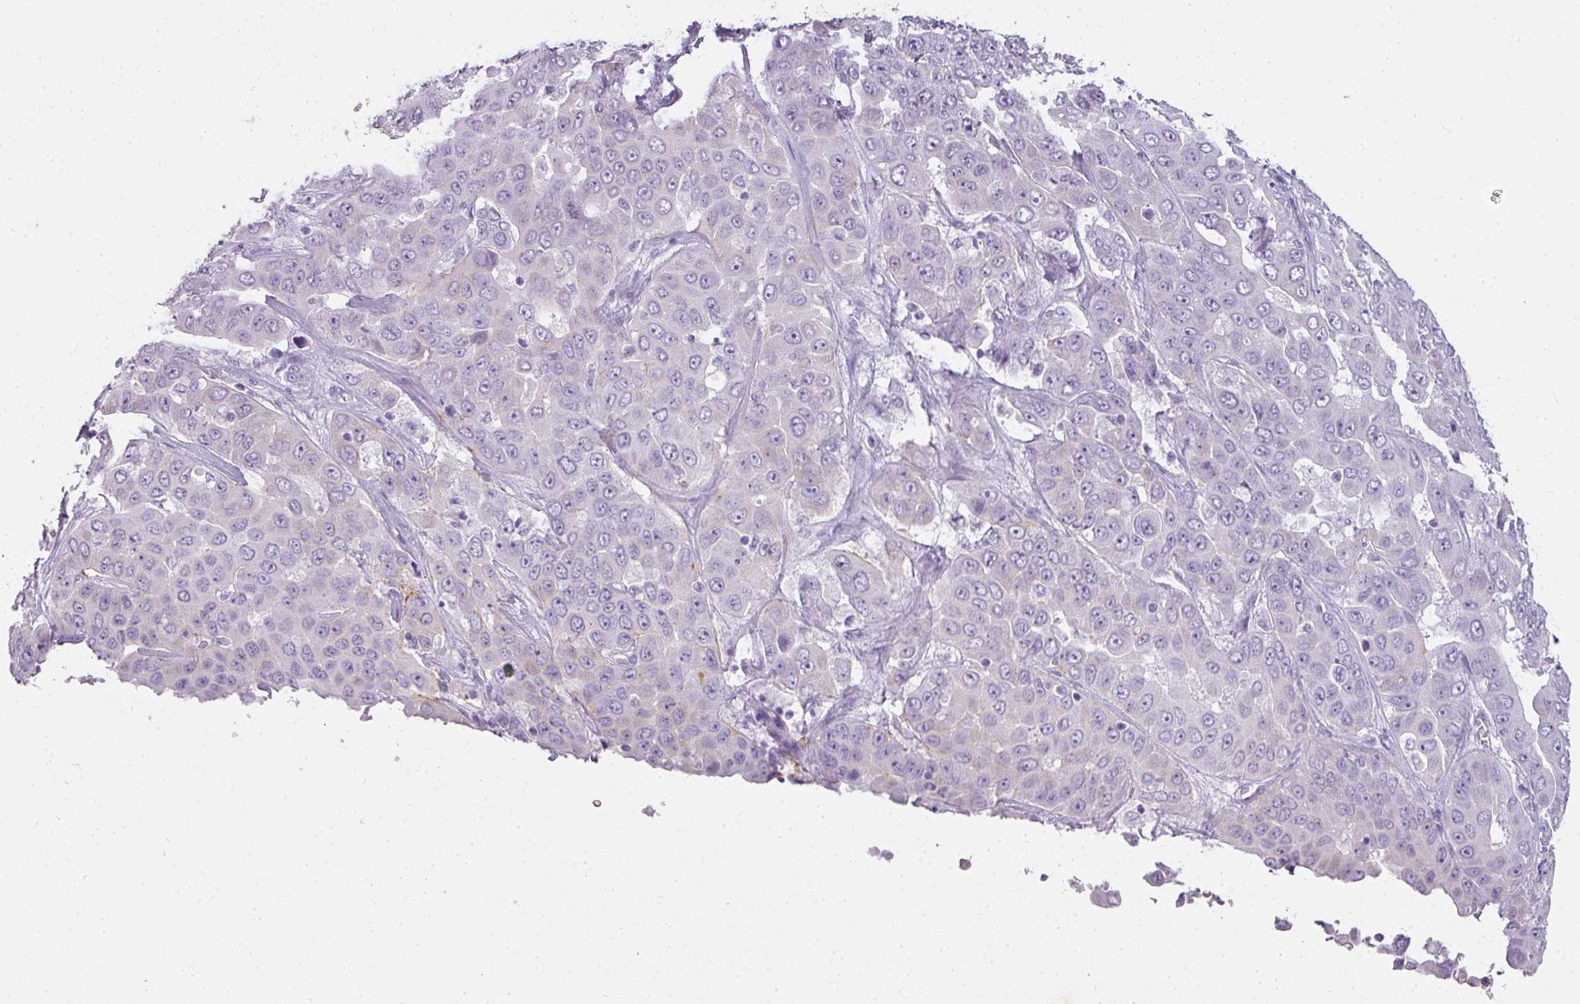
{"staining": {"intensity": "negative", "quantity": "none", "location": "none"}, "tissue": "liver cancer", "cell_type": "Tumor cells", "image_type": "cancer", "snomed": [{"axis": "morphology", "description": "Cholangiocarcinoma"}, {"axis": "topography", "description": "Liver"}], "caption": "A micrograph of cholangiocarcinoma (liver) stained for a protein shows no brown staining in tumor cells. (DAB (3,3'-diaminobenzidine) immunohistochemistry (IHC), high magnification).", "gene": "RBMY1F", "patient": {"sex": "female", "age": 52}}